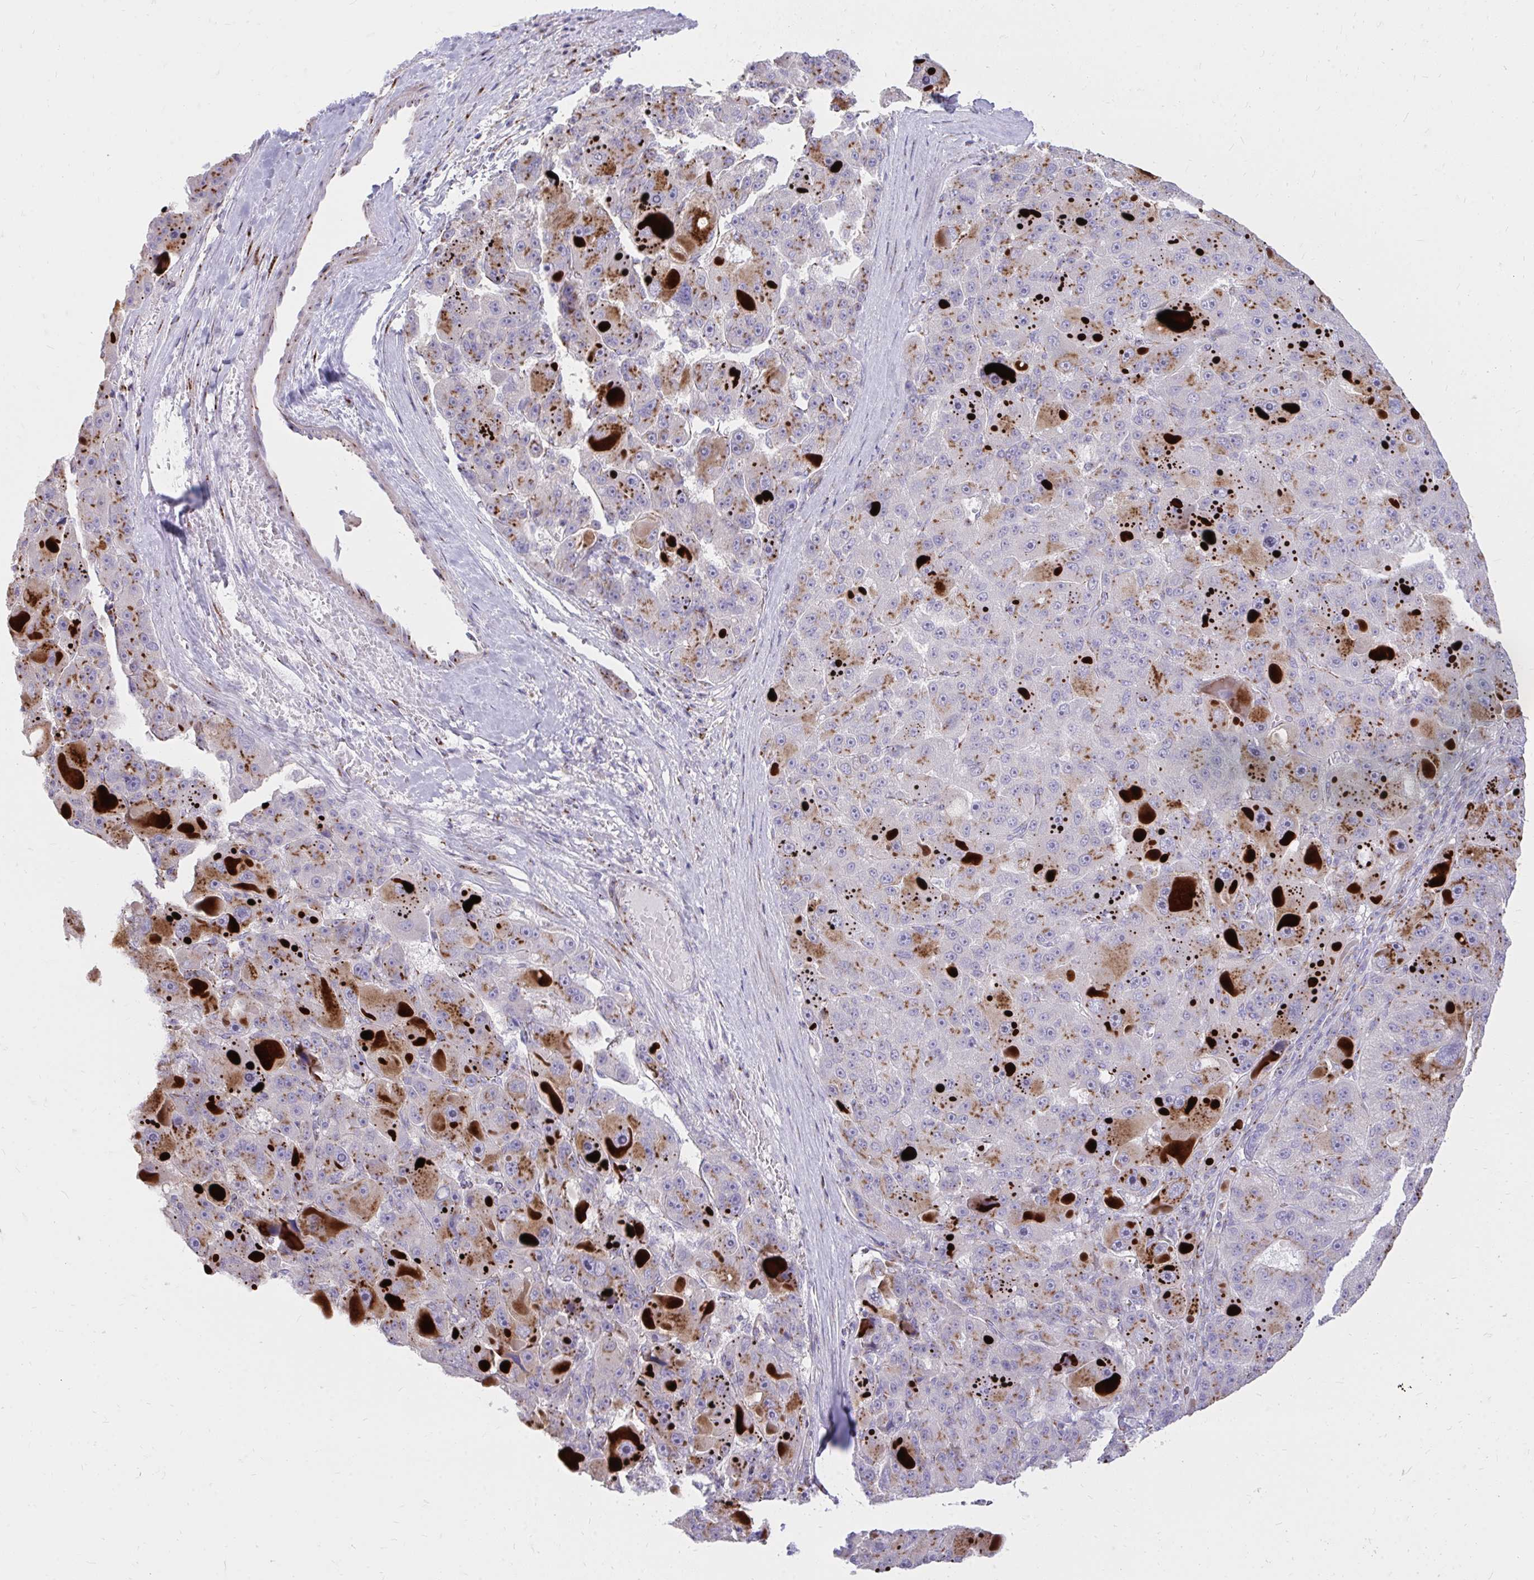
{"staining": {"intensity": "negative", "quantity": "none", "location": "none"}, "tissue": "liver cancer", "cell_type": "Tumor cells", "image_type": "cancer", "snomed": [{"axis": "morphology", "description": "Carcinoma, Hepatocellular, NOS"}, {"axis": "topography", "description": "Liver"}], "caption": "This photomicrograph is of hepatocellular carcinoma (liver) stained with immunohistochemistry (IHC) to label a protein in brown with the nuclei are counter-stained blue. There is no positivity in tumor cells.", "gene": "RAB6B", "patient": {"sex": "male", "age": 76}}